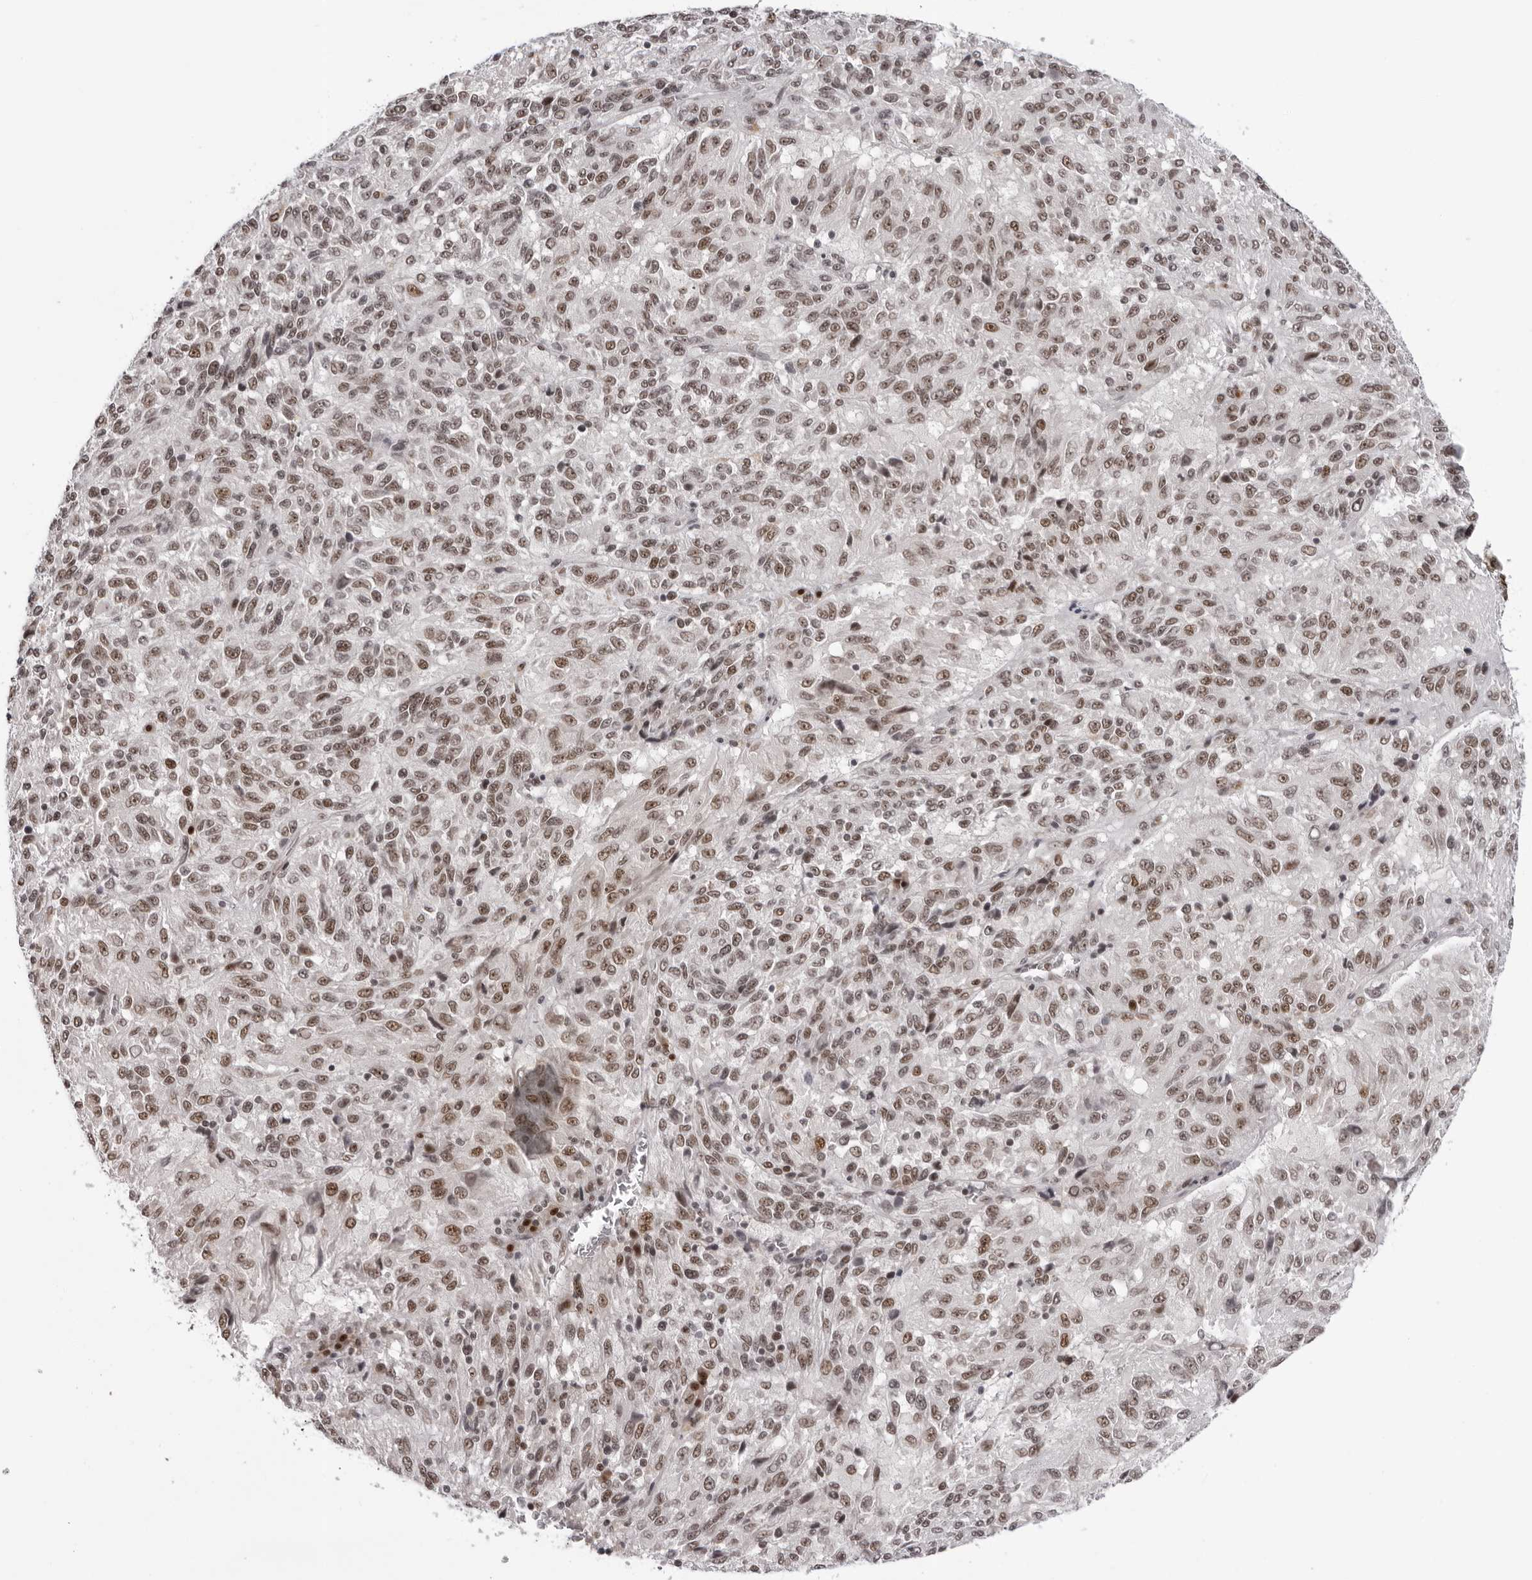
{"staining": {"intensity": "moderate", "quantity": ">75%", "location": "nuclear"}, "tissue": "melanoma", "cell_type": "Tumor cells", "image_type": "cancer", "snomed": [{"axis": "morphology", "description": "Malignant melanoma, Metastatic site"}, {"axis": "topography", "description": "Lung"}], "caption": "This is an image of immunohistochemistry staining of malignant melanoma (metastatic site), which shows moderate positivity in the nuclear of tumor cells.", "gene": "HEXIM2", "patient": {"sex": "male", "age": 64}}